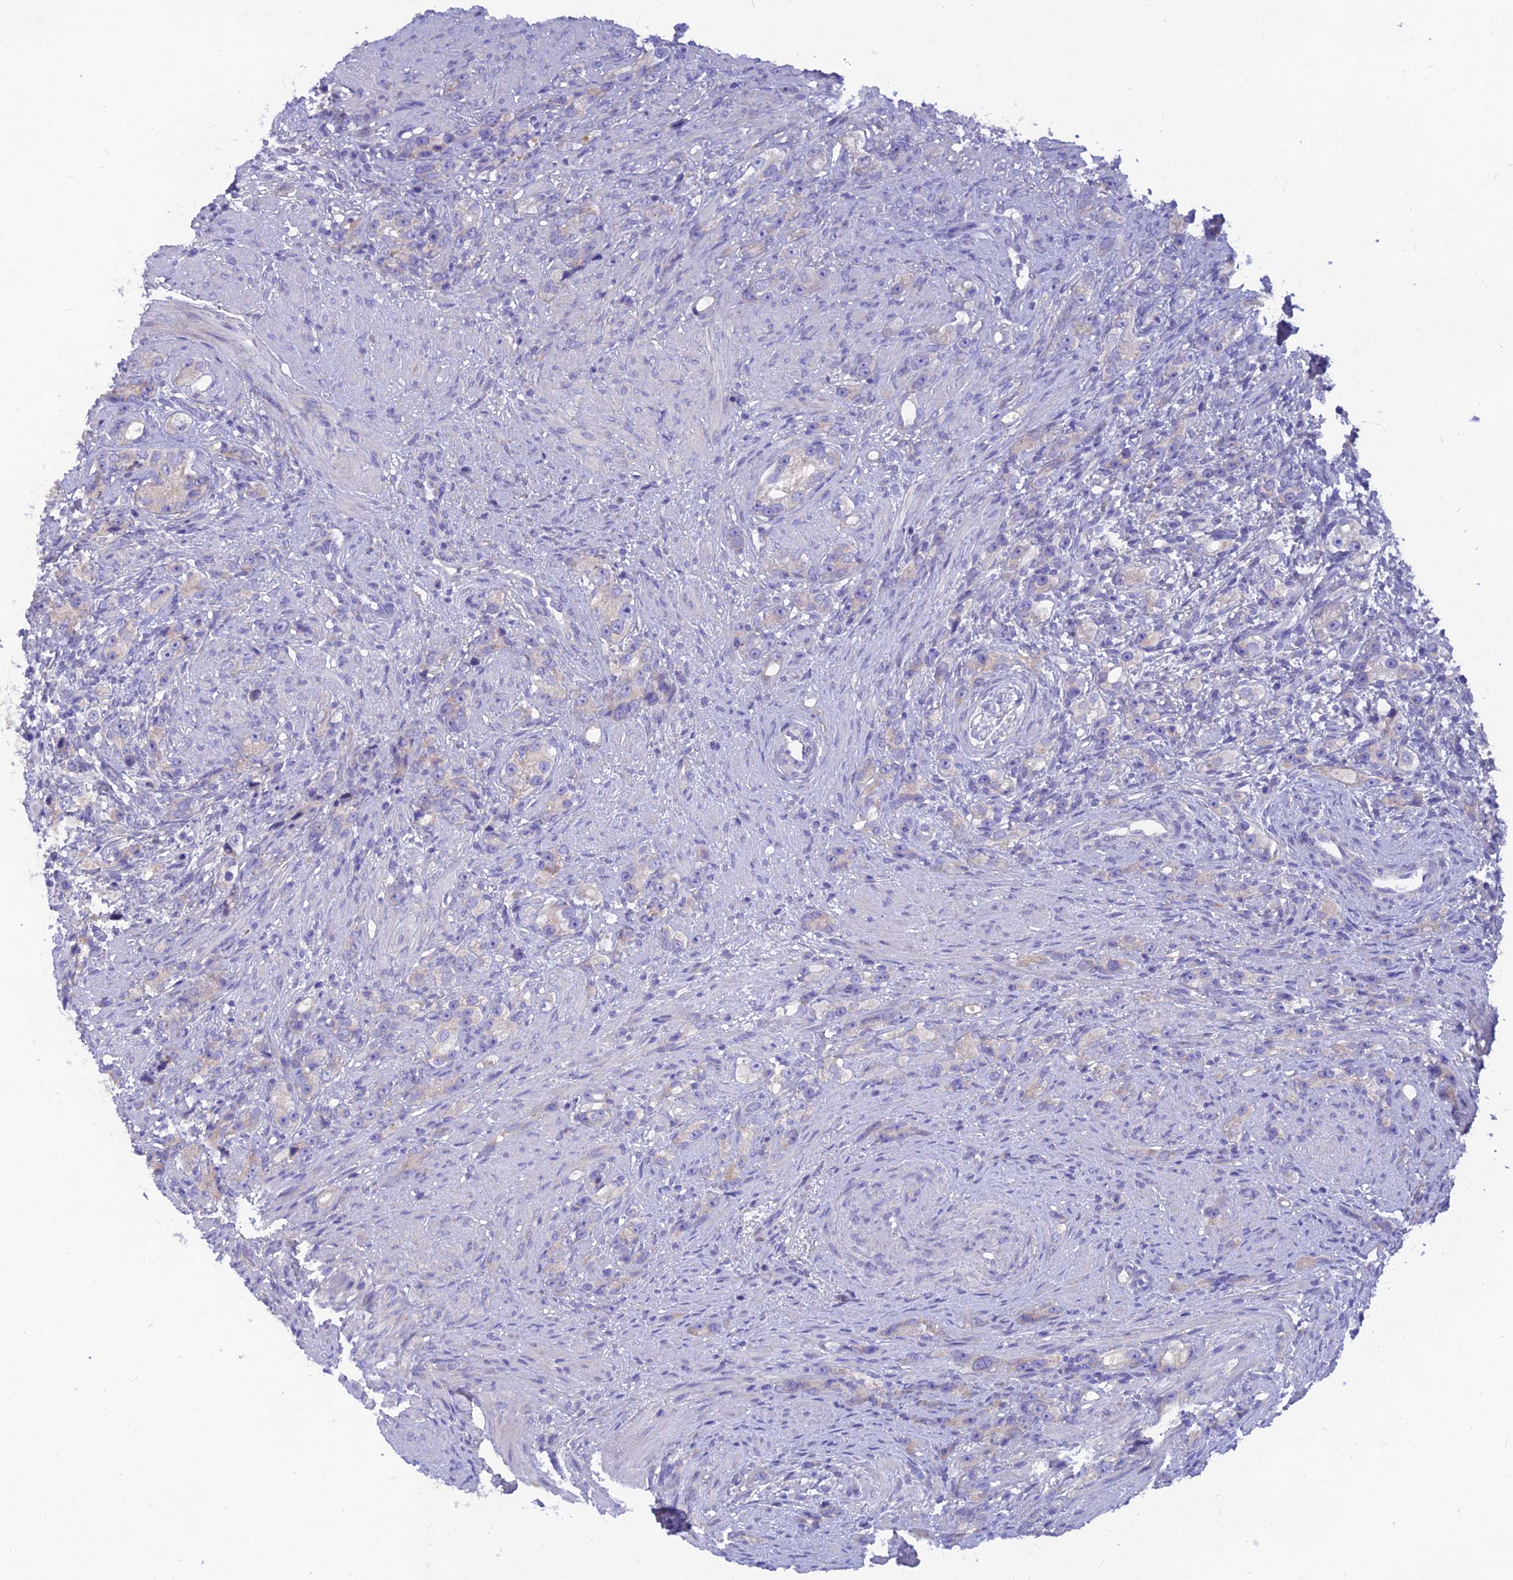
{"staining": {"intensity": "negative", "quantity": "none", "location": "none"}, "tissue": "prostate cancer", "cell_type": "Tumor cells", "image_type": "cancer", "snomed": [{"axis": "morphology", "description": "Adenocarcinoma, High grade"}, {"axis": "topography", "description": "Prostate"}], "caption": "Immunohistochemistry (IHC) micrograph of neoplastic tissue: human prostate adenocarcinoma (high-grade) stained with DAB (3,3'-diaminobenzidine) reveals no significant protein positivity in tumor cells.", "gene": "TMEM30B", "patient": {"sex": "male", "age": 63}}